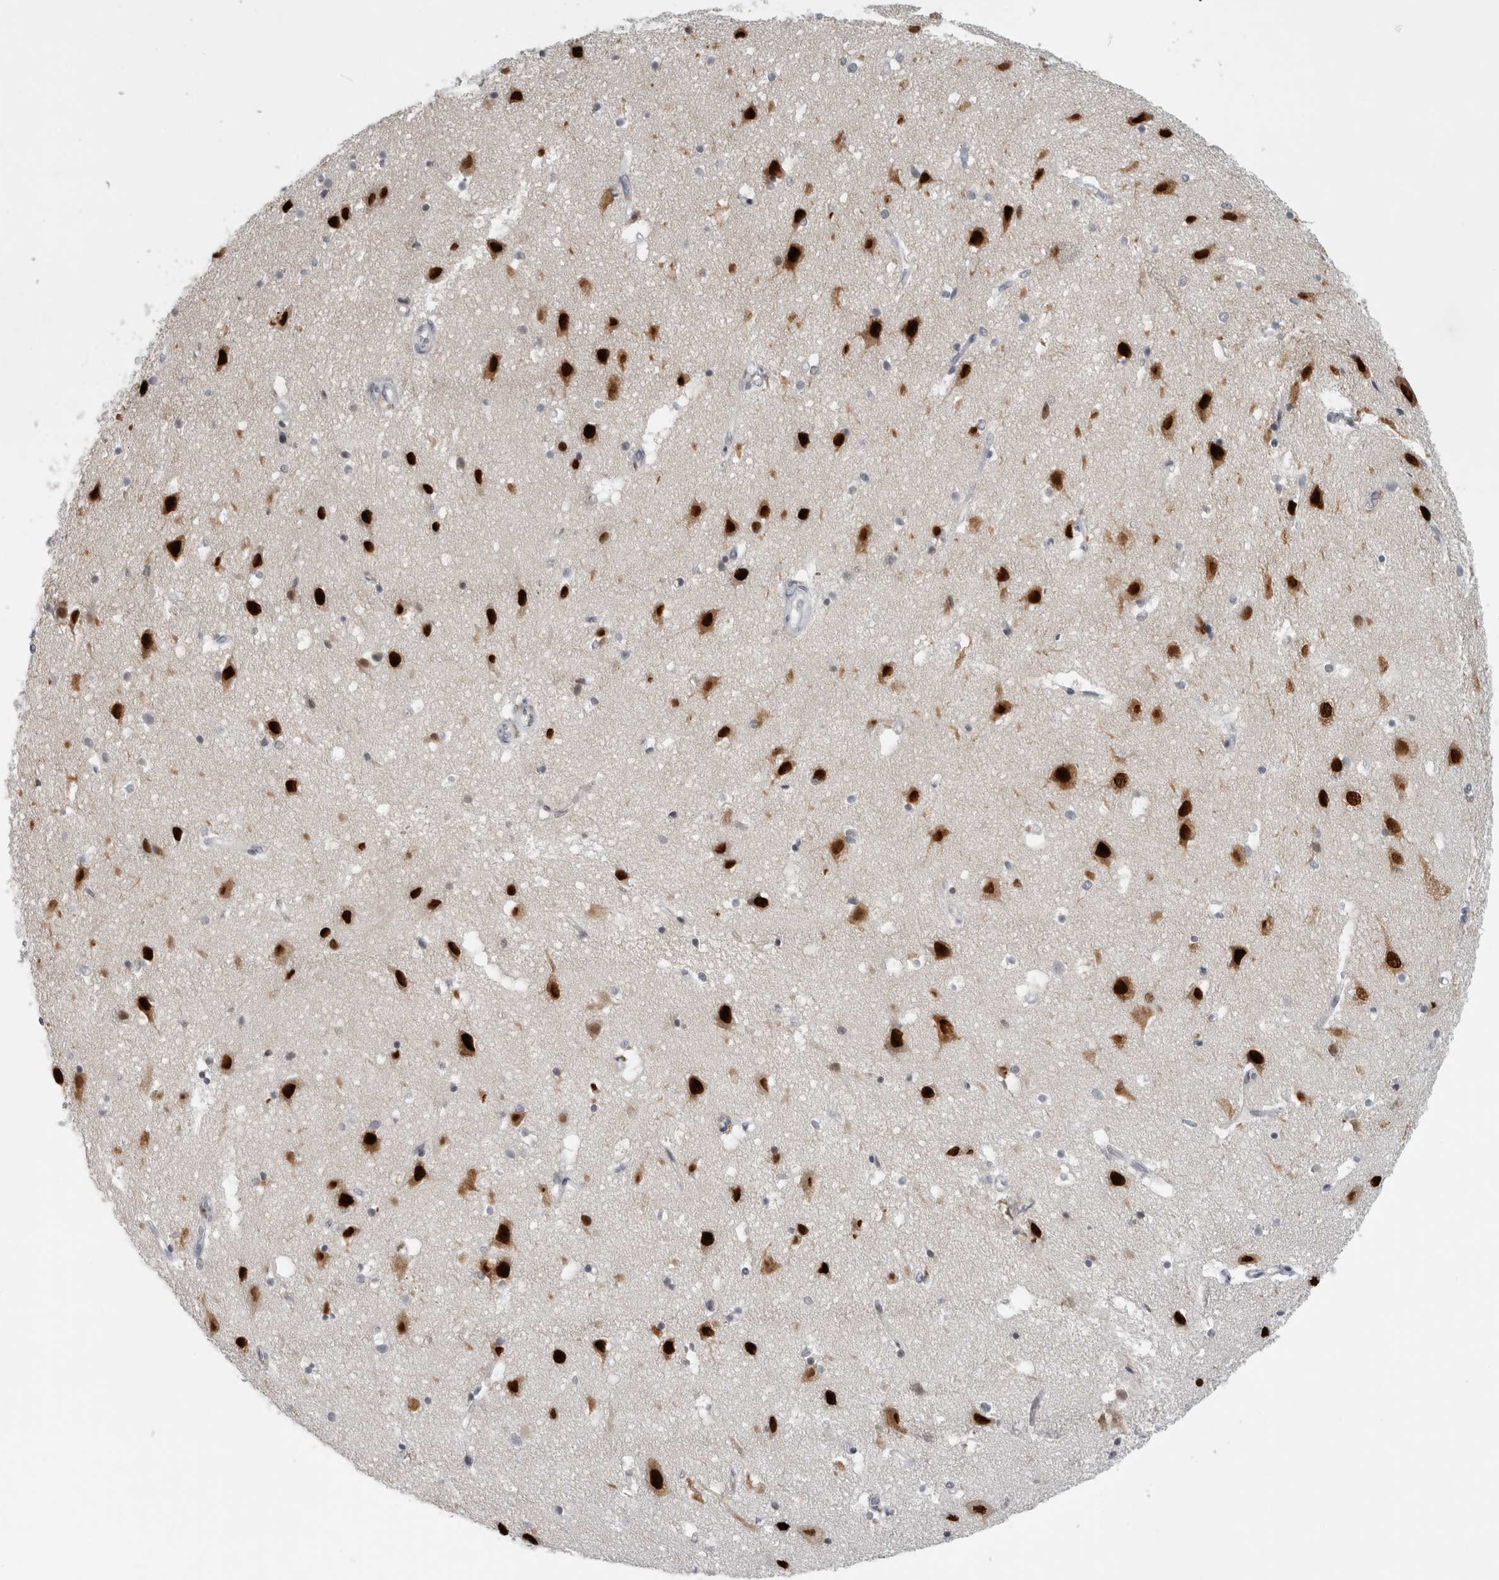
{"staining": {"intensity": "negative", "quantity": "none", "location": "none"}, "tissue": "cerebral cortex", "cell_type": "Endothelial cells", "image_type": "normal", "snomed": [{"axis": "morphology", "description": "Normal tissue, NOS"}, {"axis": "topography", "description": "Cerebral cortex"}], "caption": "There is no significant positivity in endothelial cells of cerebral cortex. (Stains: DAB (3,3'-diaminobenzidine) immunohistochemistry (IHC) with hematoxylin counter stain, Microscopy: brightfield microscopy at high magnification).", "gene": "SATB2", "patient": {"sex": "male", "age": 54}}